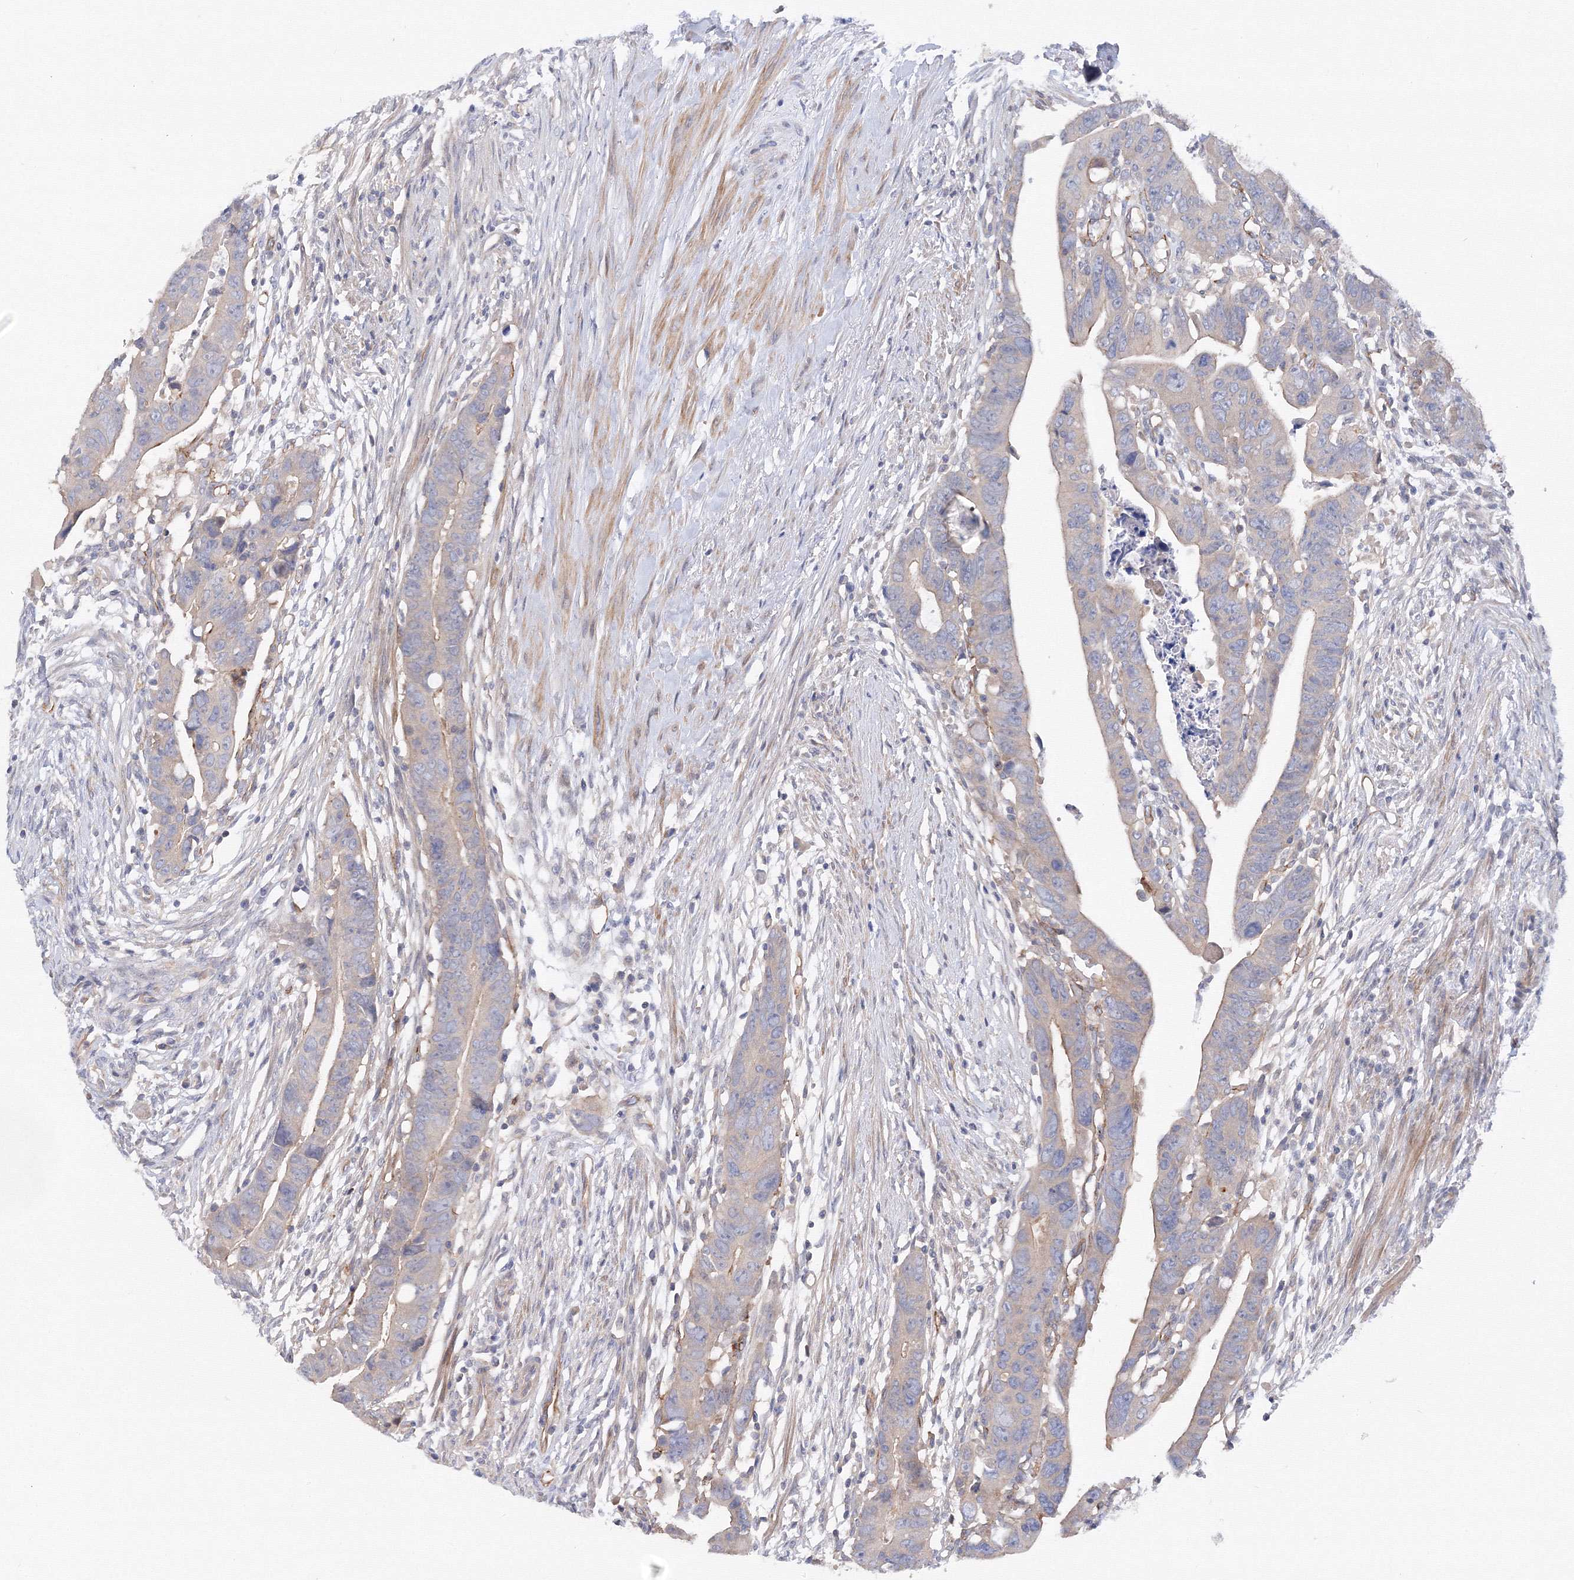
{"staining": {"intensity": "moderate", "quantity": "<25%", "location": "cytoplasmic/membranous"}, "tissue": "colorectal cancer", "cell_type": "Tumor cells", "image_type": "cancer", "snomed": [{"axis": "morphology", "description": "Adenocarcinoma, NOS"}, {"axis": "topography", "description": "Rectum"}], "caption": "Moderate cytoplasmic/membranous expression for a protein is appreciated in about <25% of tumor cells of colorectal cancer using immunohistochemistry.", "gene": "DIS3L2", "patient": {"sex": "female", "age": 65}}